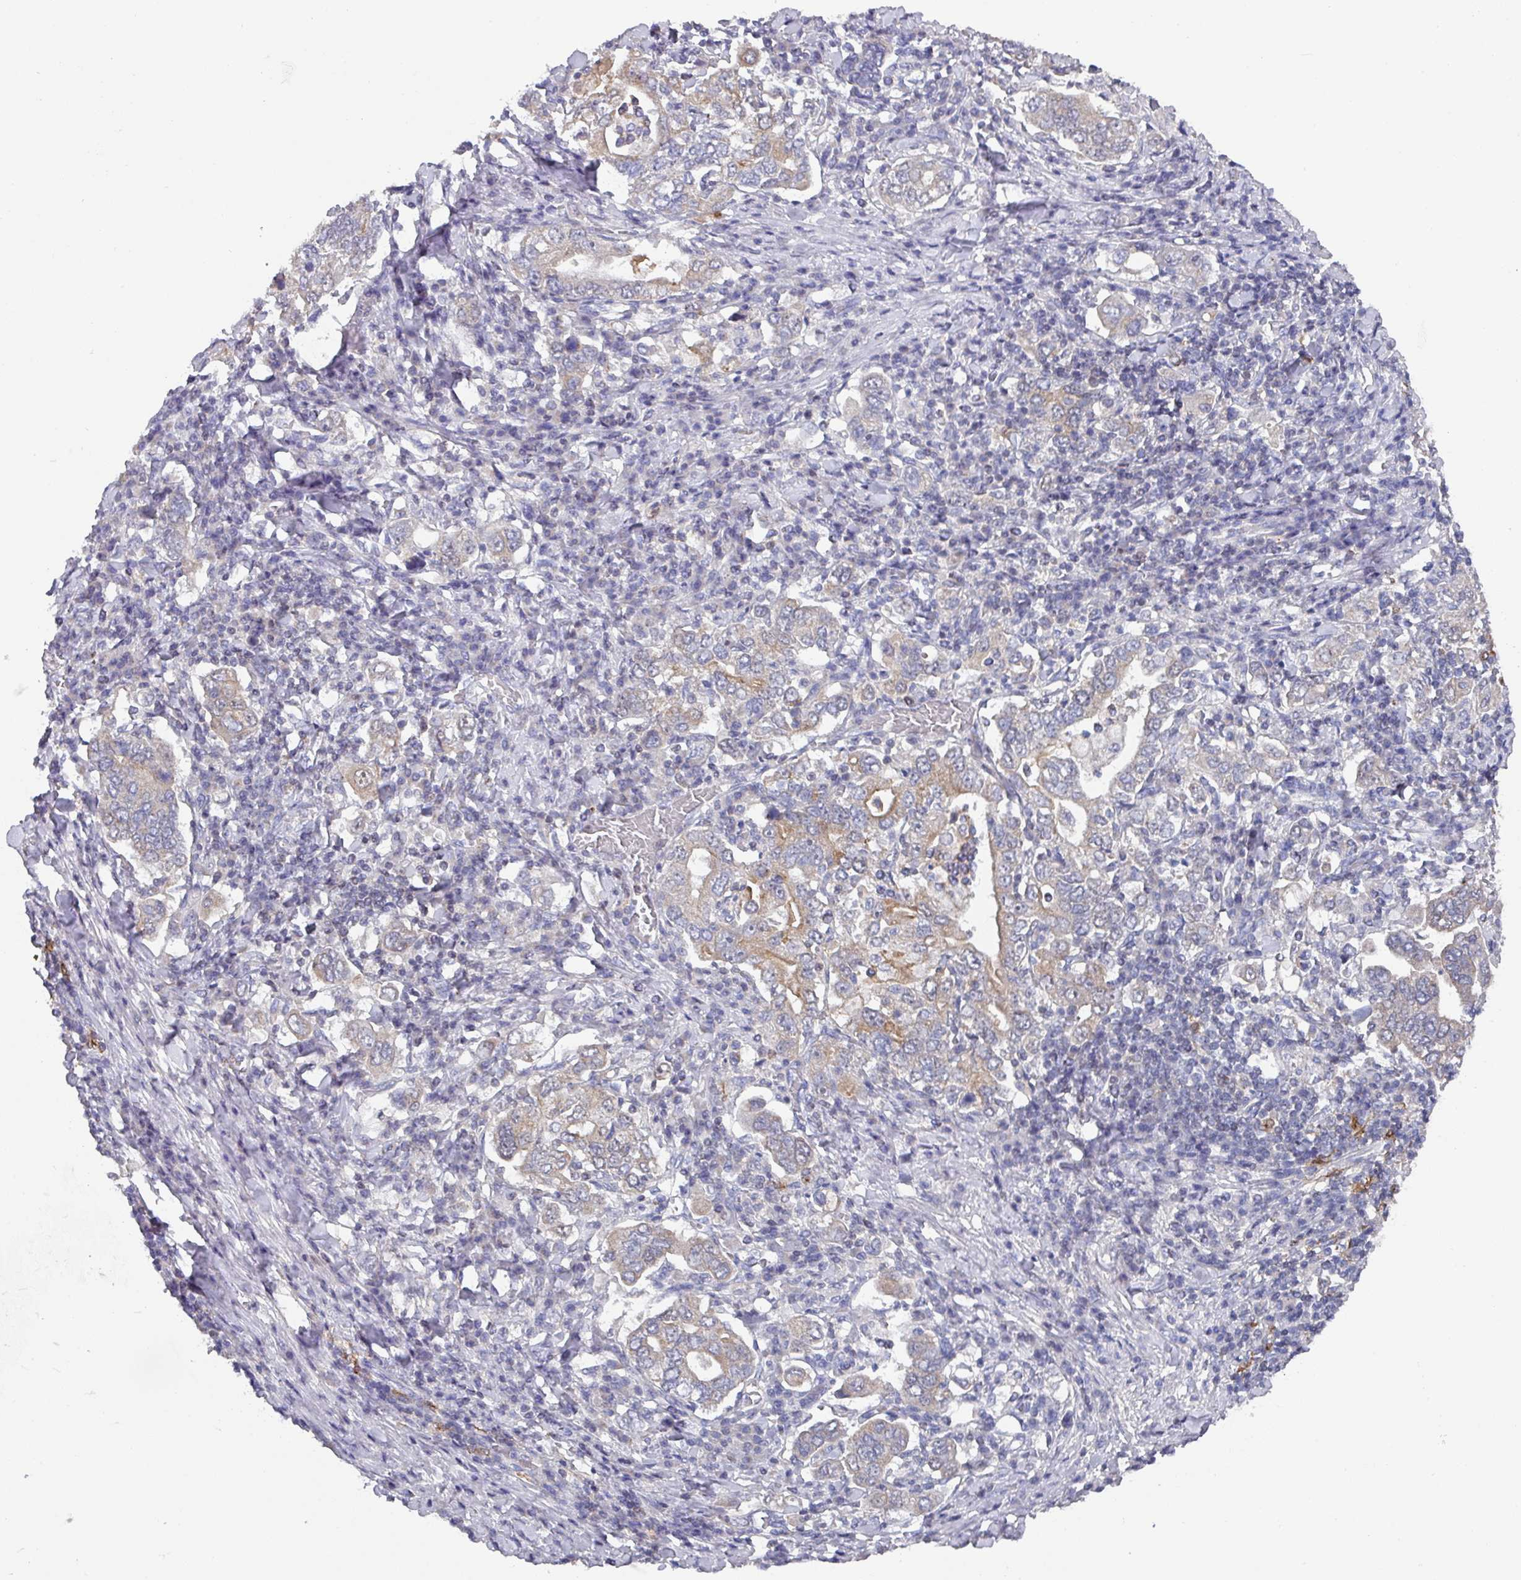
{"staining": {"intensity": "moderate", "quantity": "<25%", "location": "cytoplasmic/membranous"}, "tissue": "stomach cancer", "cell_type": "Tumor cells", "image_type": "cancer", "snomed": [{"axis": "morphology", "description": "Adenocarcinoma, NOS"}, {"axis": "topography", "description": "Stomach, upper"}, {"axis": "topography", "description": "Stomach"}], "caption": "Immunohistochemical staining of stomach cancer demonstrates low levels of moderate cytoplasmic/membranous protein positivity in about <25% of tumor cells. (DAB (3,3'-diaminobenzidine) IHC with brightfield microscopy, high magnification).", "gene": "DCAF12L2", "patient": {"sex": "male", "age": 62}}